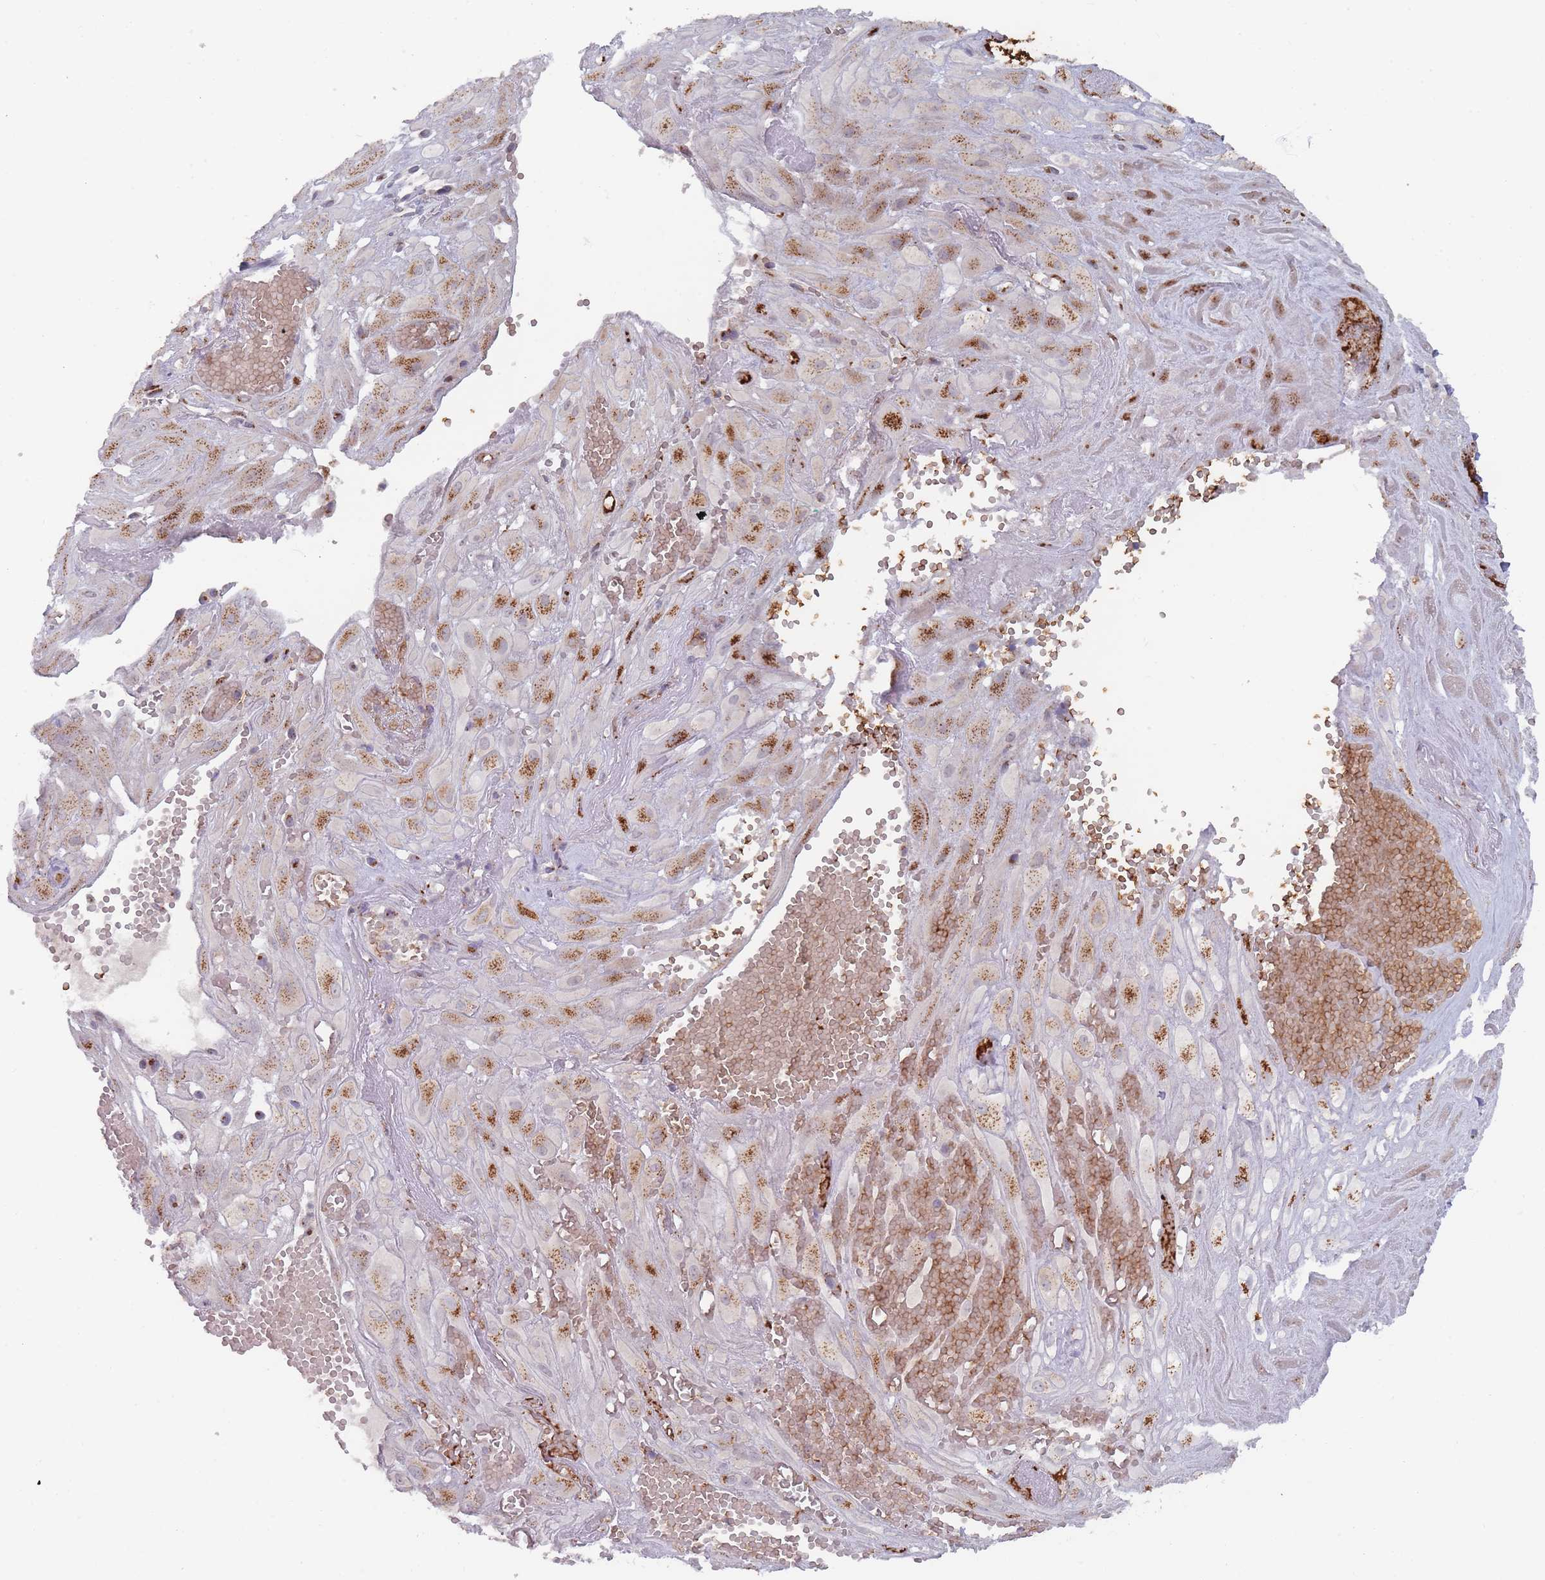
{"staining": {"intensity": "moderate", "quantity": ">75%", "location": "cytoplasmic/membranous"}, "tissue": "cervical cancer", "cell_type": "Tumor cells", "image_type": "cancer", "snomed": [{"axis": "morphology", "description": "Squamous cell carcinoma, NOS"}, {"axis": "topography", "description": "Cervix"}], "caption": "Brown immunohistochemical staining in cervical cancer (squamous cell carcinoma) demonstrates moderate cytoplasmic/membranous staining in approximately >75% of tumor cells. The protein of interest is stained brown, and the nuclei are stained in blue (DAB IHC with brightfield microscopy, high magnification).", "gene": "MAN1B1", "patient": {"sex": "female", "age": 36}}